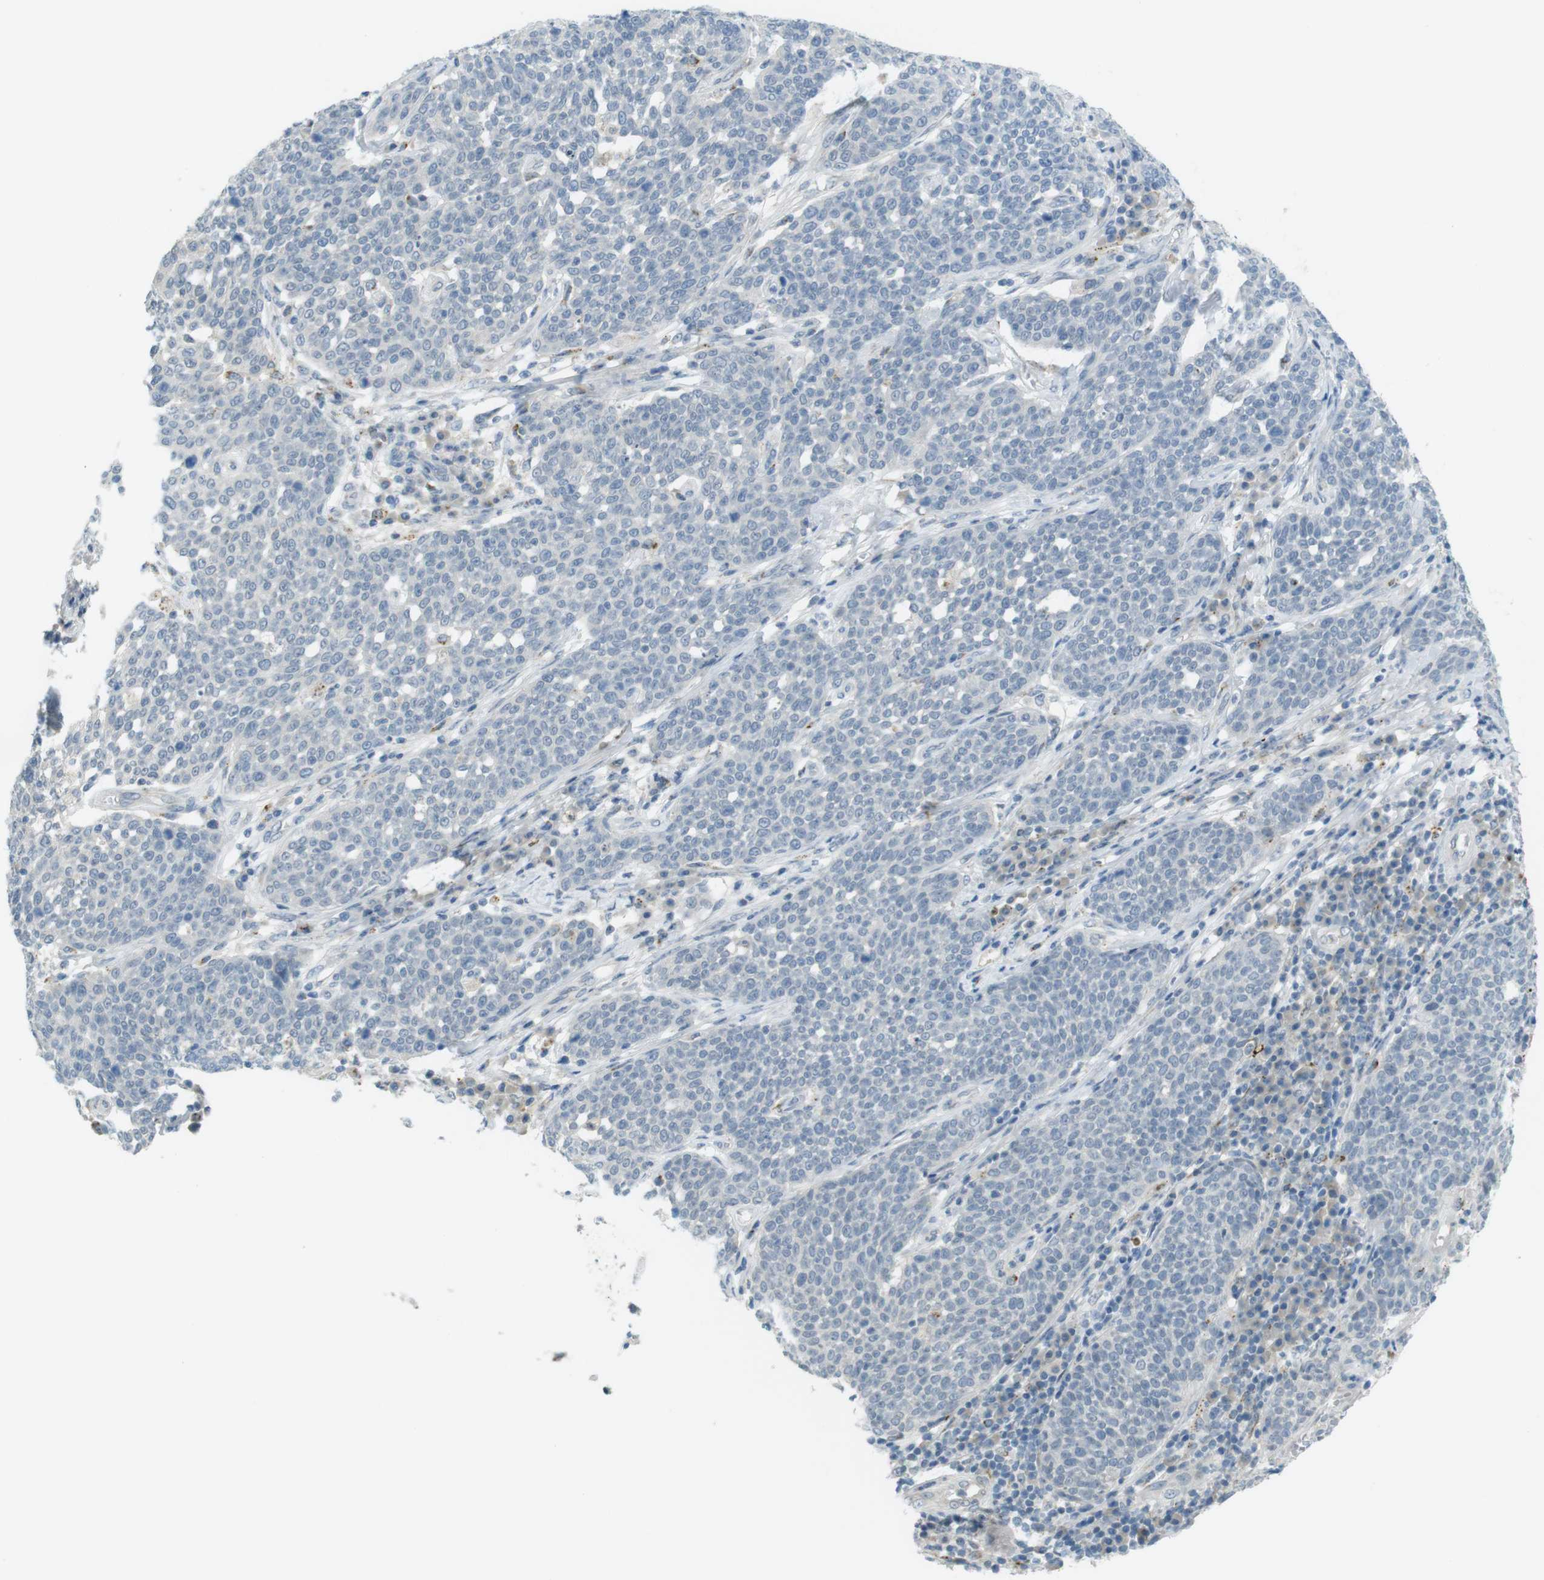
{"staining": {"intensity": "negative", "quantity": "none", "location": "none"}, "tissue": "cervical cancer", "cell_type": "Tumor cells", "image_type": "cancer", "snomed": [{"axis": "morphology", "description": "Squamous cell carcinoma, NOS"}, {"axis": "topography", "description": "Cervix"}], "caption": "Tumor cells show no significant staining in cervical cancer (squamous cell carcinoma).", "gene": "UGT8", "patient": {"sex": "female", "age": 34}}